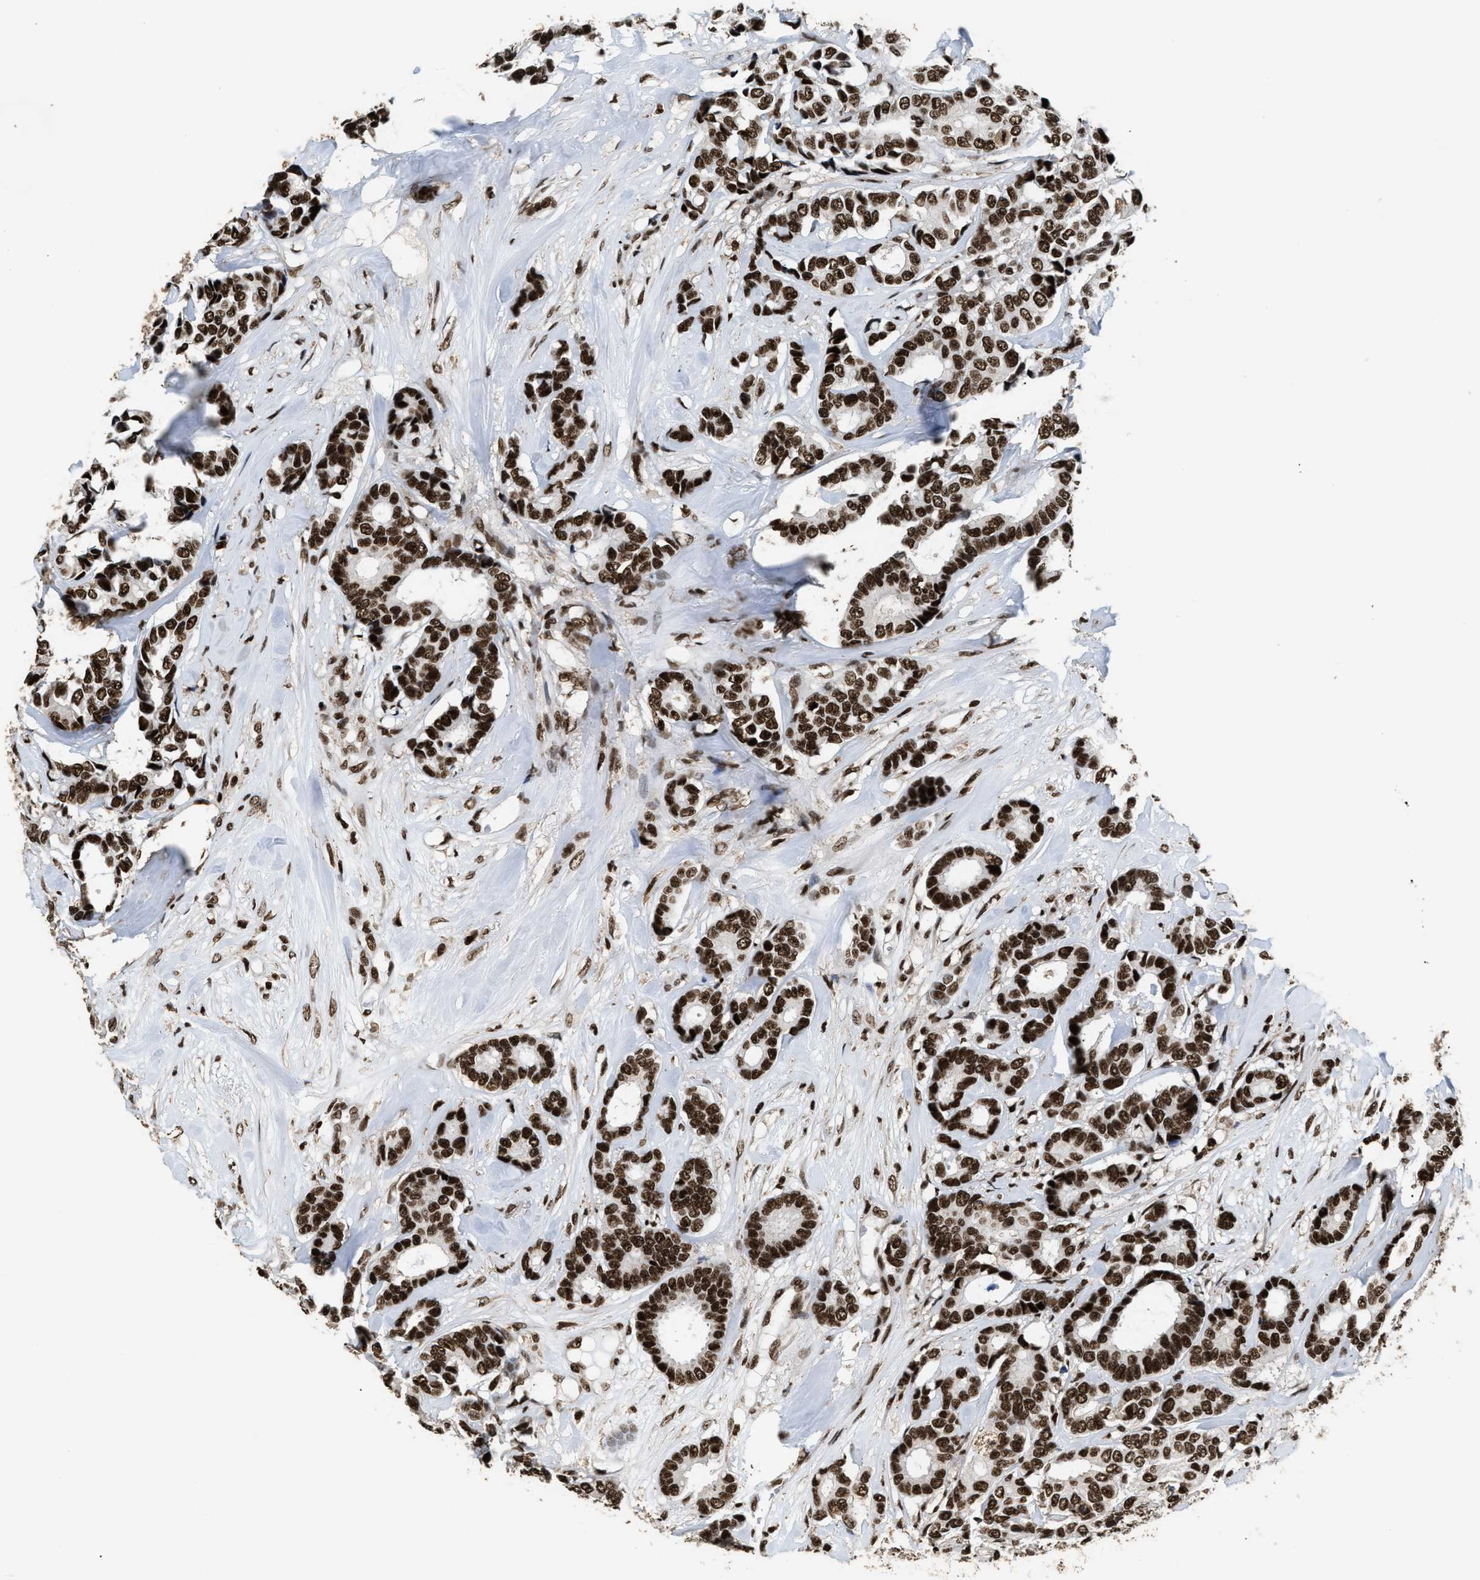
{"staining": {"intensity": "strong", "quantity": ">75%", "location": "nuclear"}, "tissue": "breast cancer", "cell_type": "Tumor cells", "image_type": "cancer", "snomed": [{"axis": "morphology", "description": "Duct carcinoma"}, {"axis": "topography", "description": "Breast"}], "caption": "DAB (3,3'-diaminobenzidine) immunohistochemical staining of infiltrating ductal carcinoma (breast) exhibits strong nuclear protein staining in about >75% of tumor cells.", "gene": "RAD21", "patient": {"sex": "female", "age": 87}}